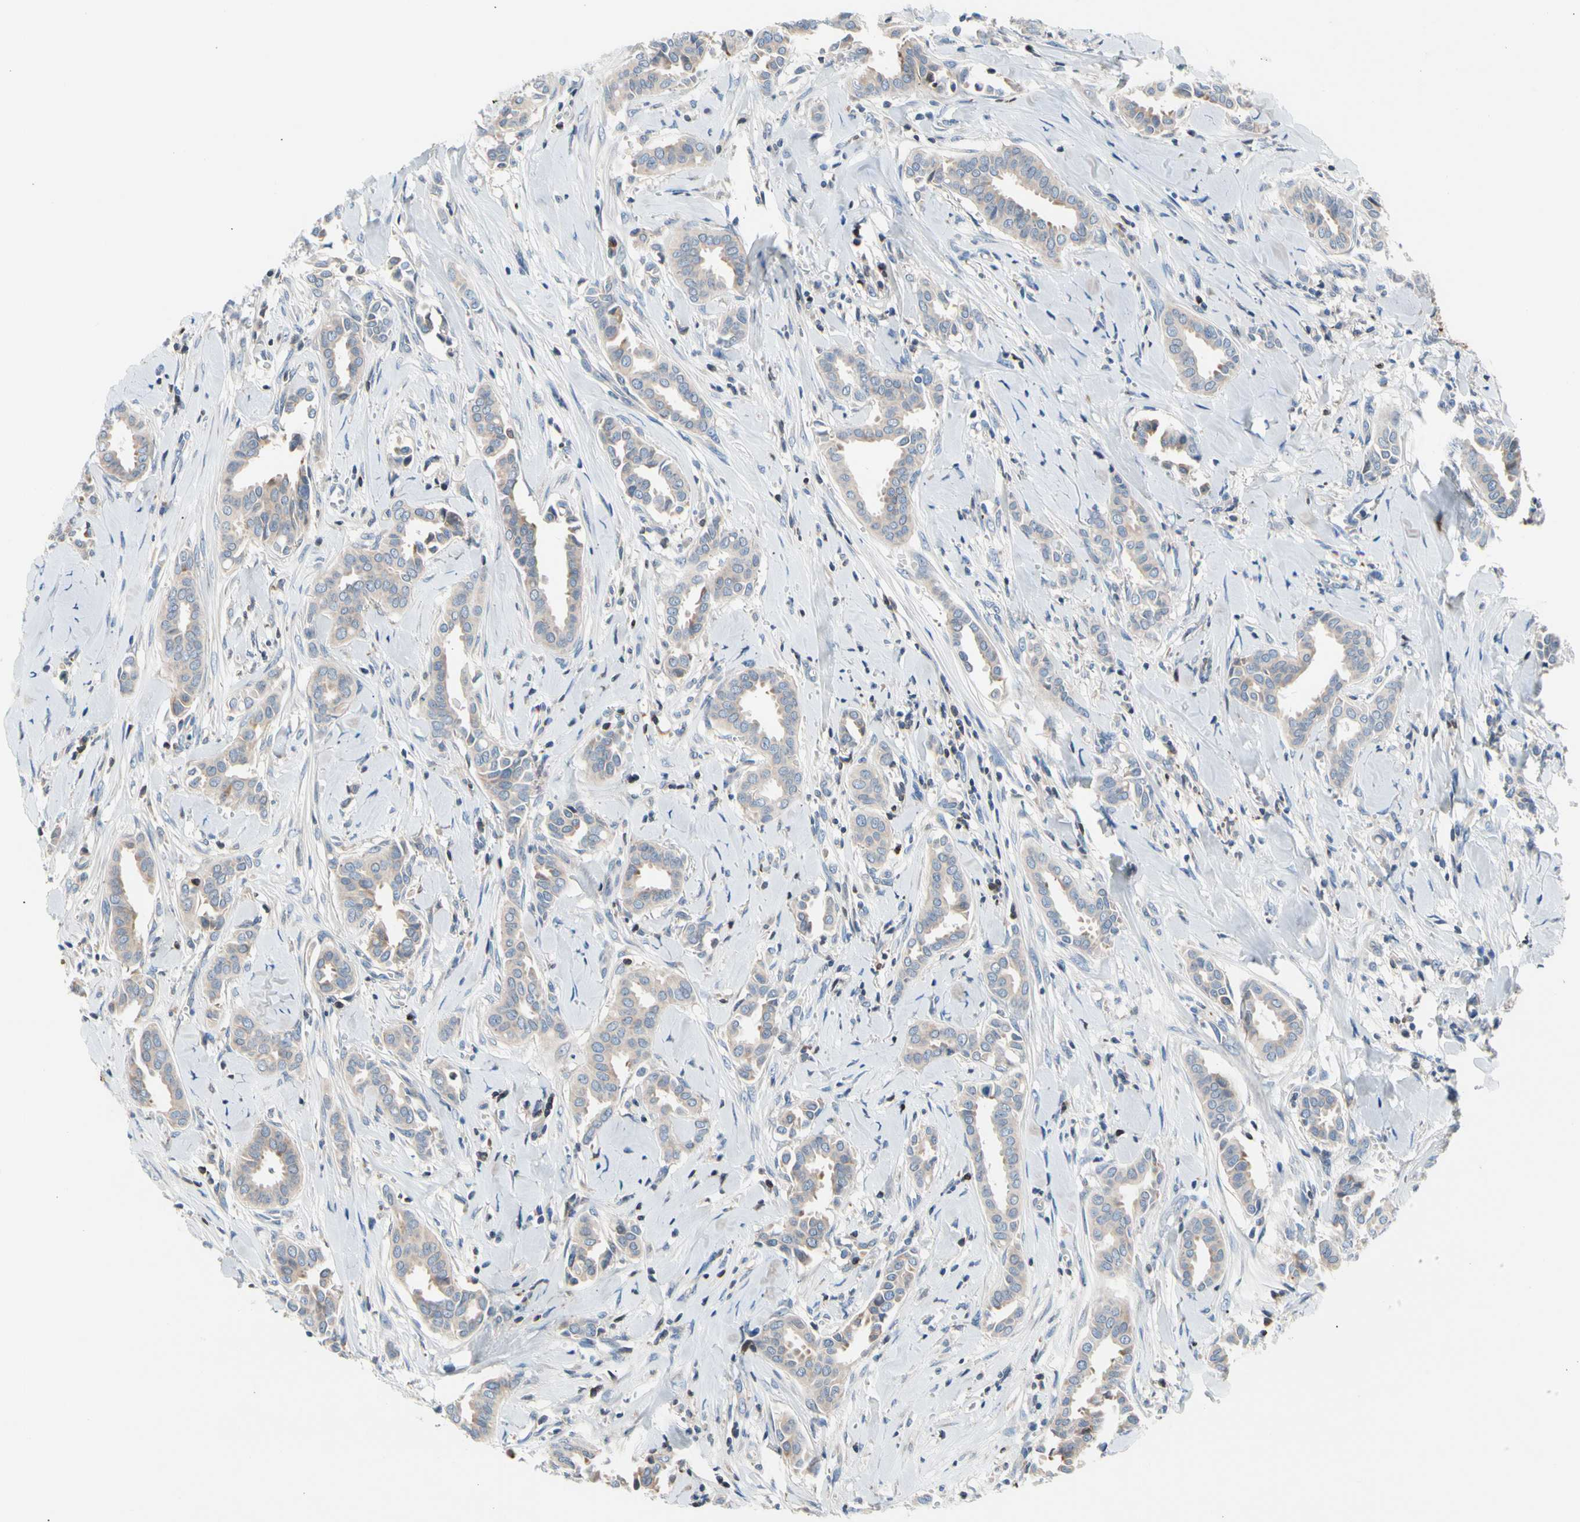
{"staining": {"intensity": "negative", "quantity": "none", "location": "none"}, "tissue": "head and neck cancer", "cell_type": "Tumor cells", "image_type": "cancer", "snomed": [{"axis": "morphology", "description": "Adenocarcinoma, NOS"}, {"axis": "topography", "description": "Salivary gland"}, {"axis": "topography", "description": "Head-Neck"}], "caption": "An immunohistochemistry (IHC) micrograph of head and neck cancer is shown. There is no staining in tumor cells of head and neck cancer.", "gene": "MAP3K3", "patient": {"sex": "female", "age": 59}}